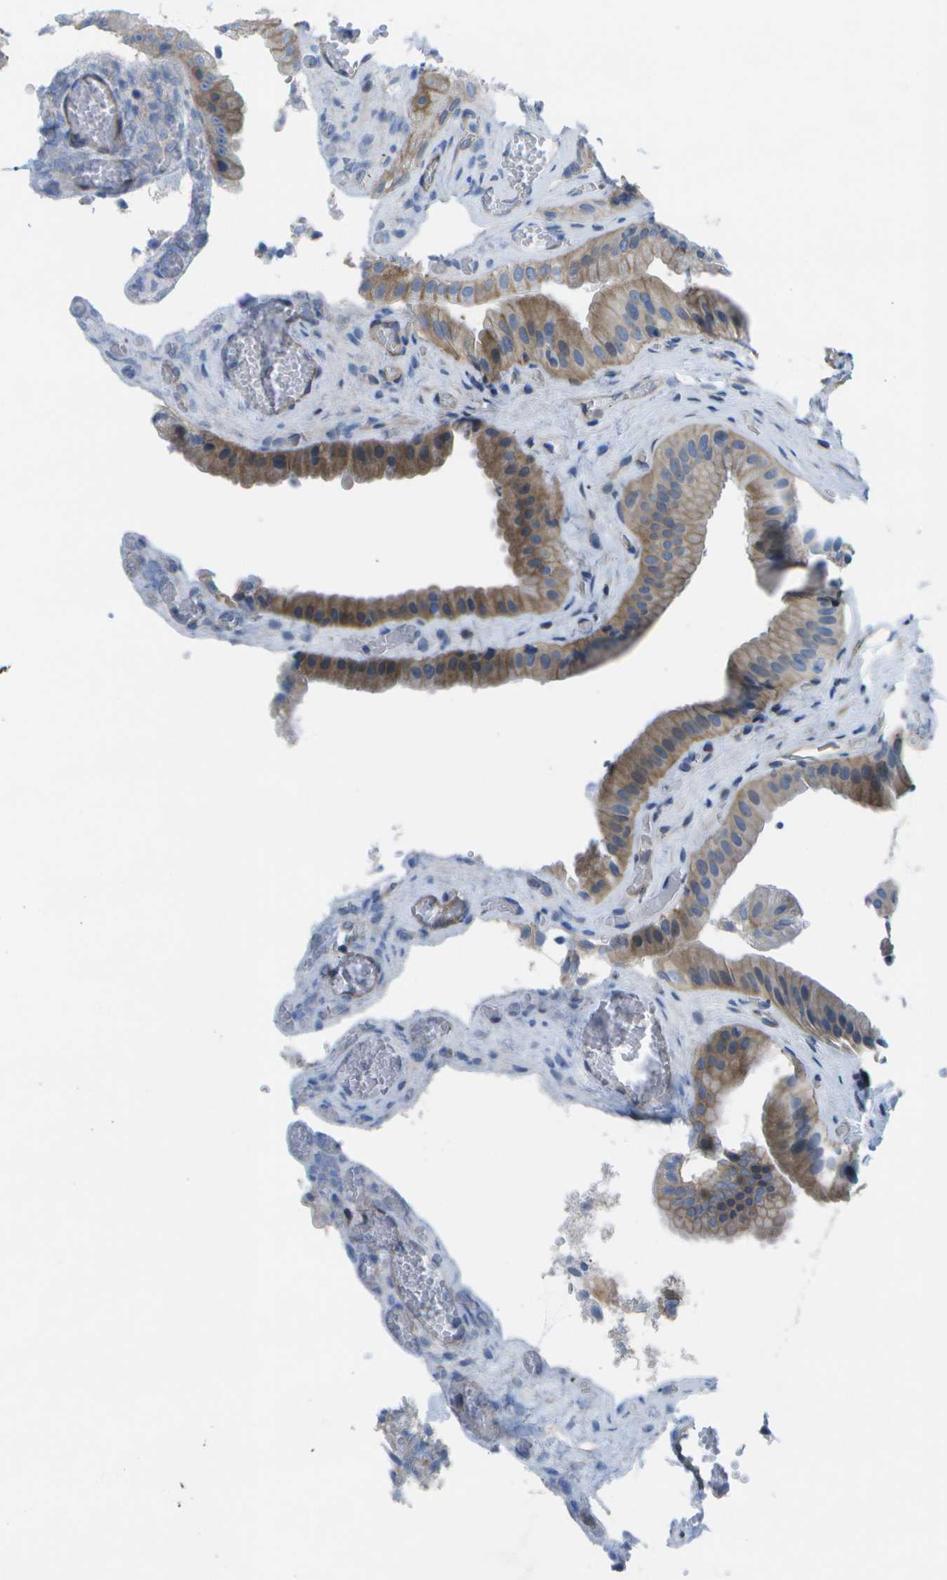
{"staining": {"intensity": "moderate", "quantity": ">75%", "location": "cytoplasmic/membranous"}, "tissue": "gallbladder", "cell_type": "Glandular cells", "image_type": "normal", "snomed": [{"axis": "morphology", "description": "Normal tissue, NOS"}, {"axis": "topography", "description": "Gallbladder"}], "caption": "A brown stain highlights moderate cytoplasmic/membranous staining of a protein in glandular cells of unremarkable human gallbladder. The protein is stained brown, and the nuclei are stained in blue (DAB (3,3'-diaminobenzidine) IHC with brightfield microscopy, high magnification).", "gene": "SORBS3", "patient": {"sex": "male", "age": 49}}